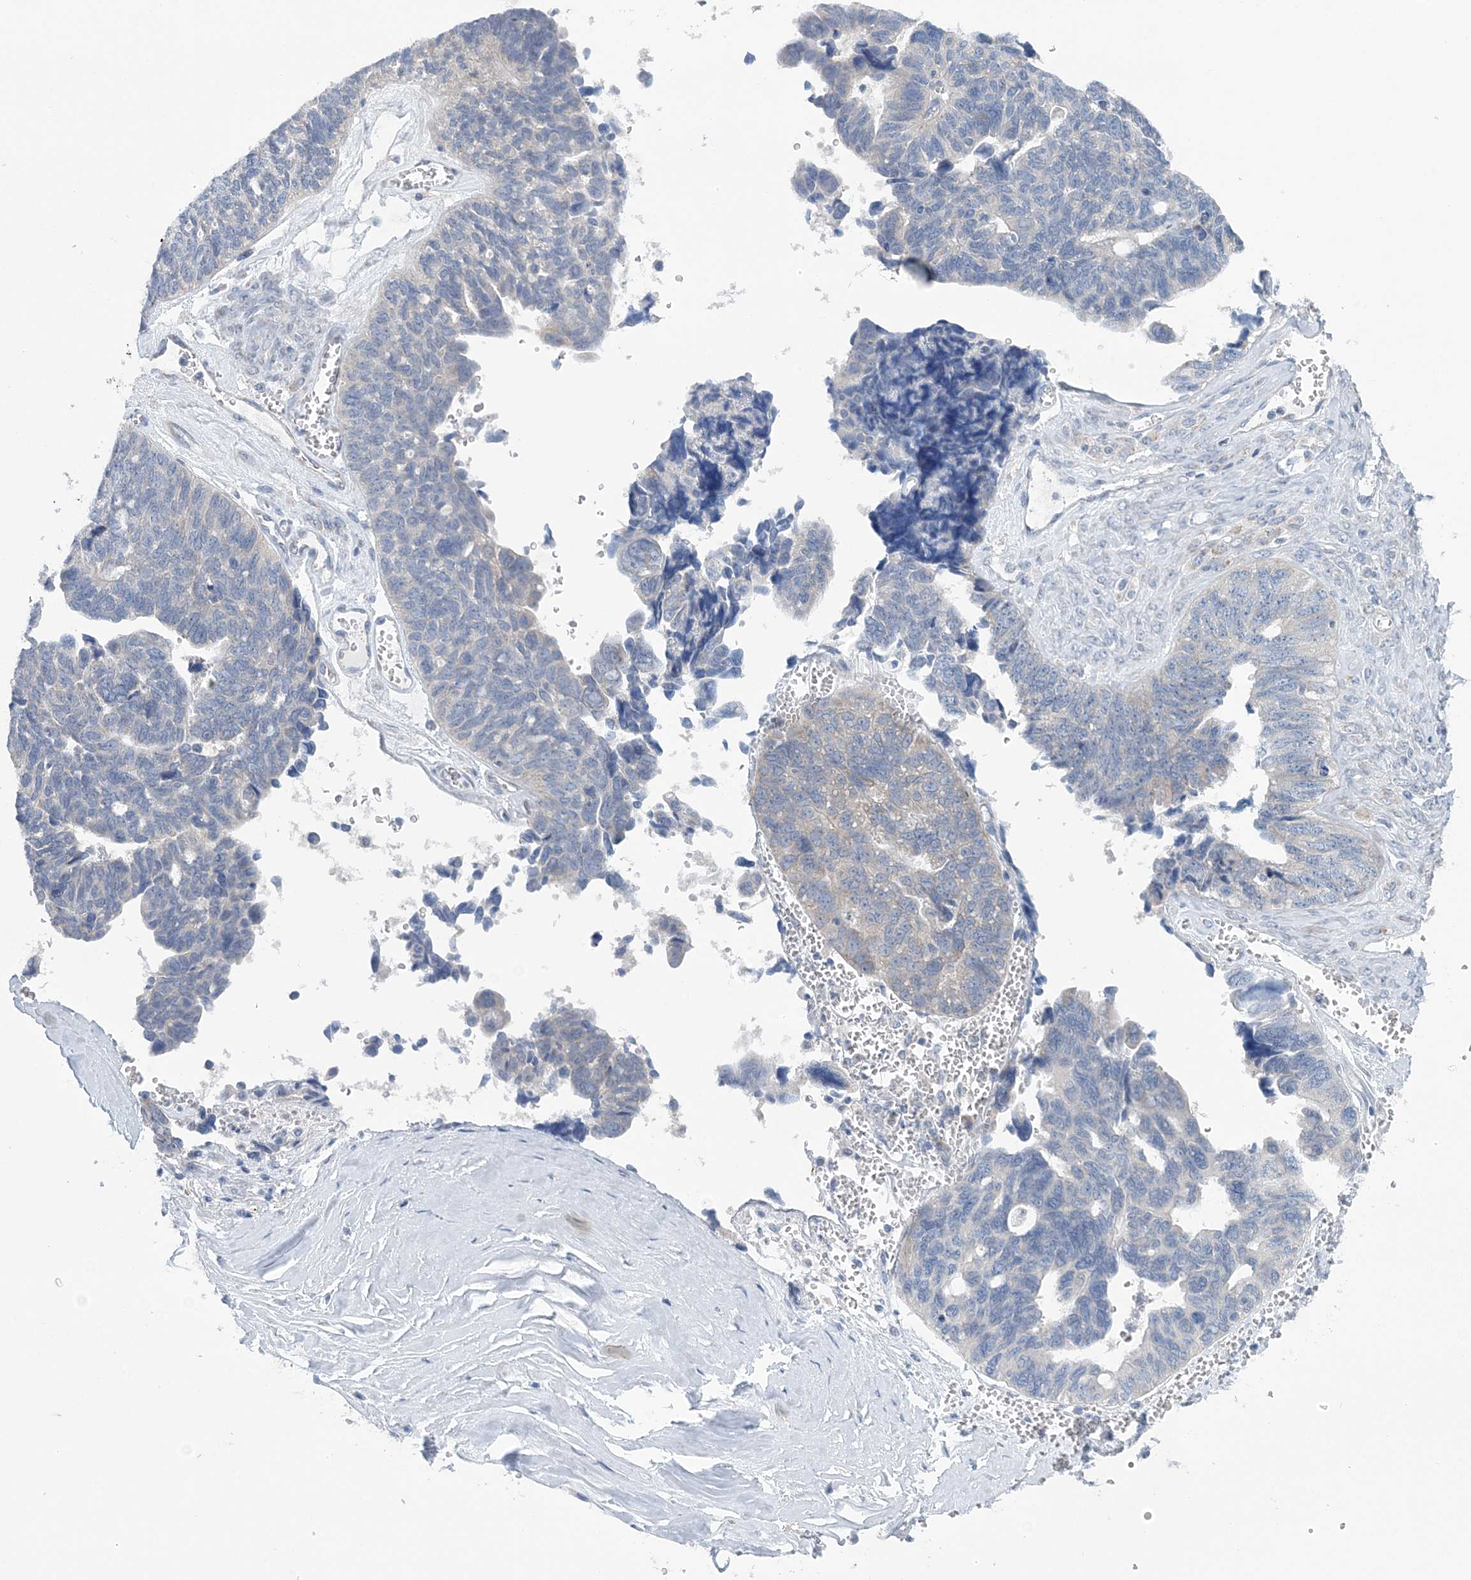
{"staining": {"intensity": "negative", "quantity": "none", "location": "none"}, "tissue": "ovarian cancer", "cell_type": "Tumor cells", "image_type": "cancer", "snomed": [{"axis": "morphology", "description": "Cystadenocarcinoma, serous, NOS"}, {"axis": "topography", "description": "Ovary"}], "caption": "Immunohistochemistry of human ovarian cancer (serous cystadenocarcinoma) reveals no expression in tumor cells.", "gene": "COPE", "patient": {"sex": "female", "age": 79}}